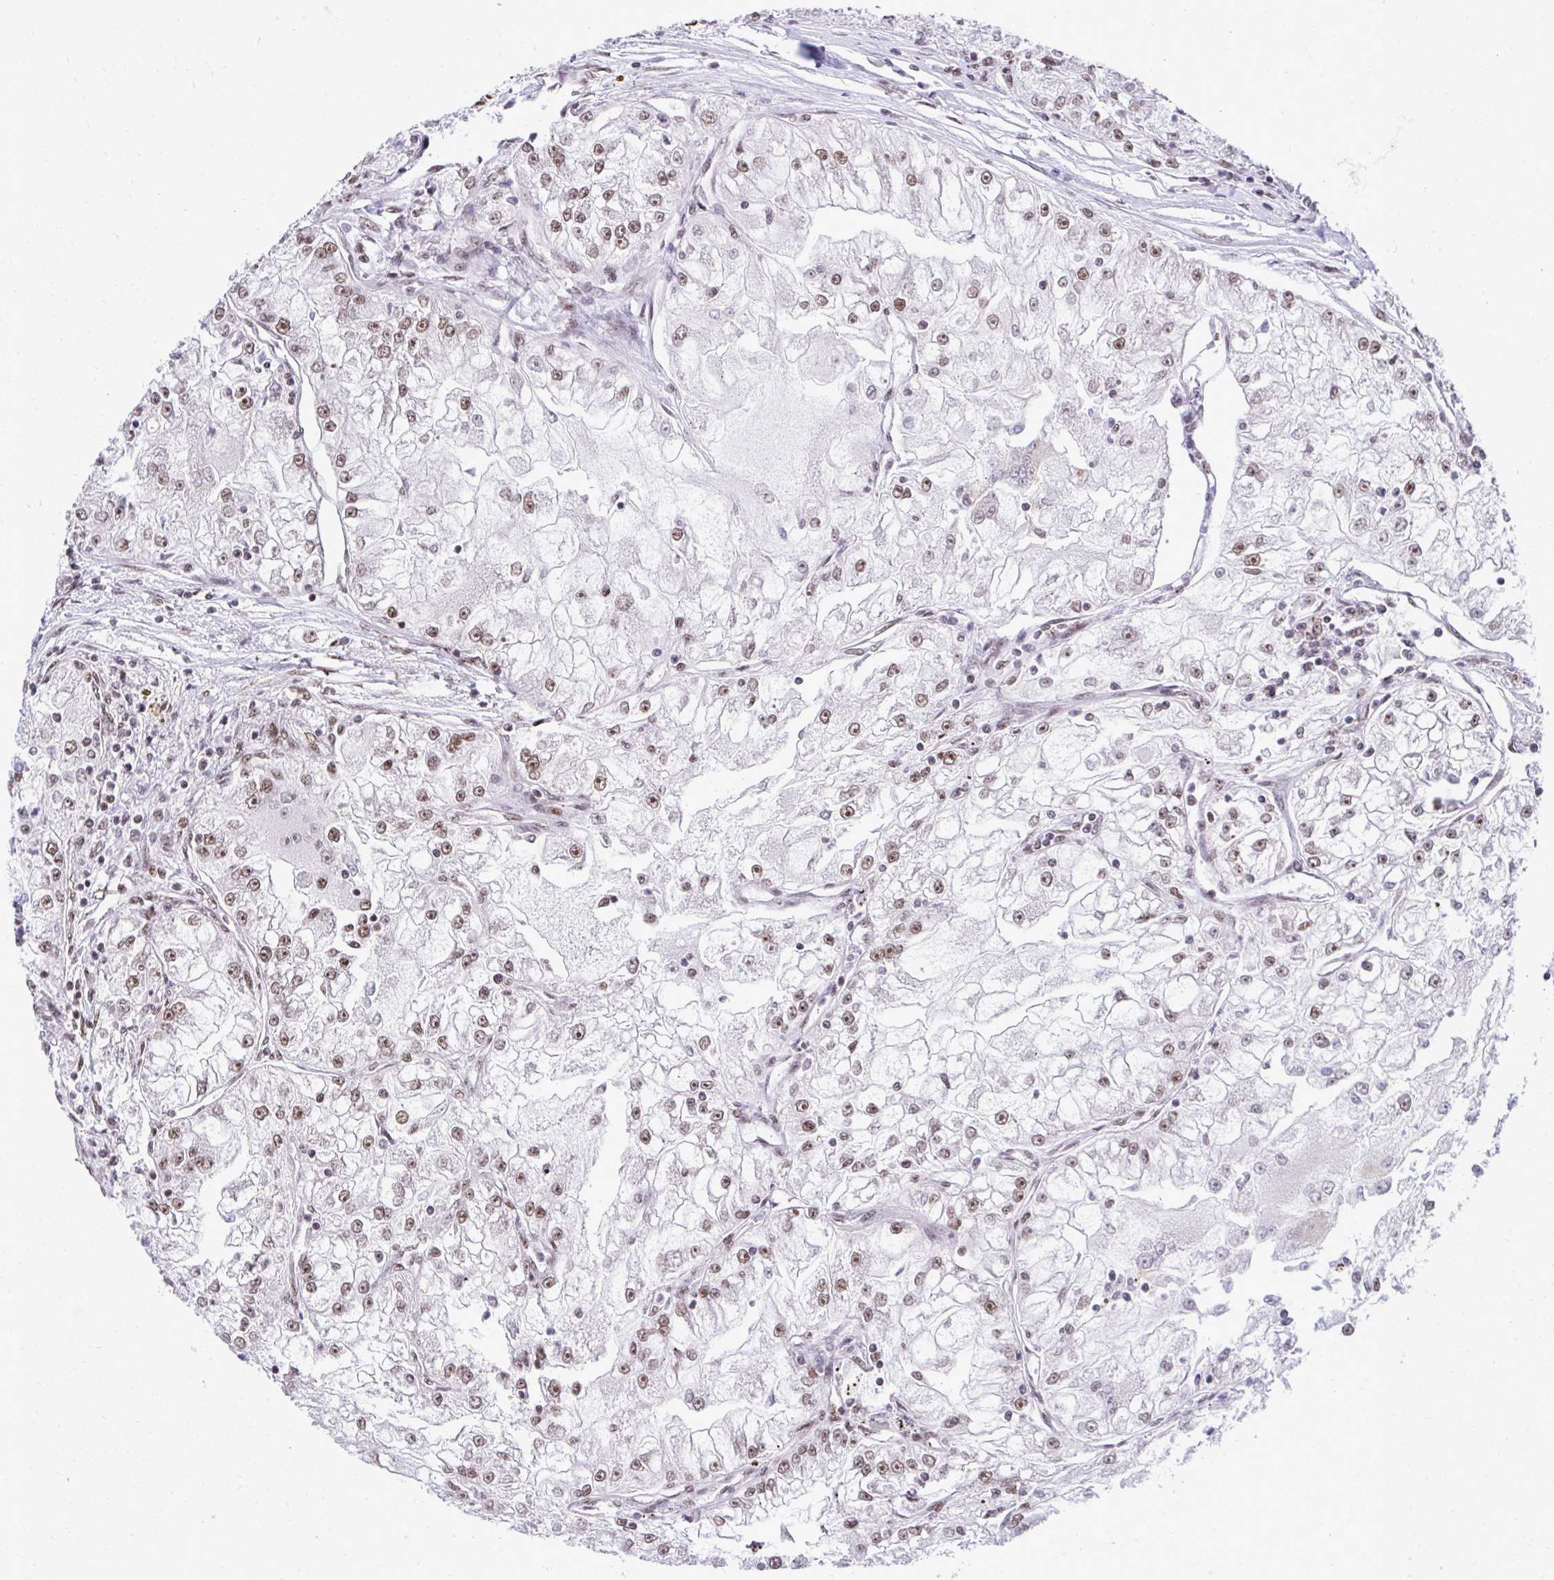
{"staining": {"intensity": "moderate", "quantity": ">75%", "location": "nuclear"}, "tissue": "renal cancer", "cell_type": "Tumor cells", "image_type": "cancer", "snomed": [{"axis": "morphology", "description": "Adenocarcinoma, NOS"}, {"axis": "topography", "description": "Kidney"}], "caption": "Renal adenocarcinoma stained with DAB immunohistochemistry exhibits medium levels of moderate nuclear positivity in about >75% of tumor cells.", "gene": "PRPF19", "patient": {"sex": "female", "age": 72}}